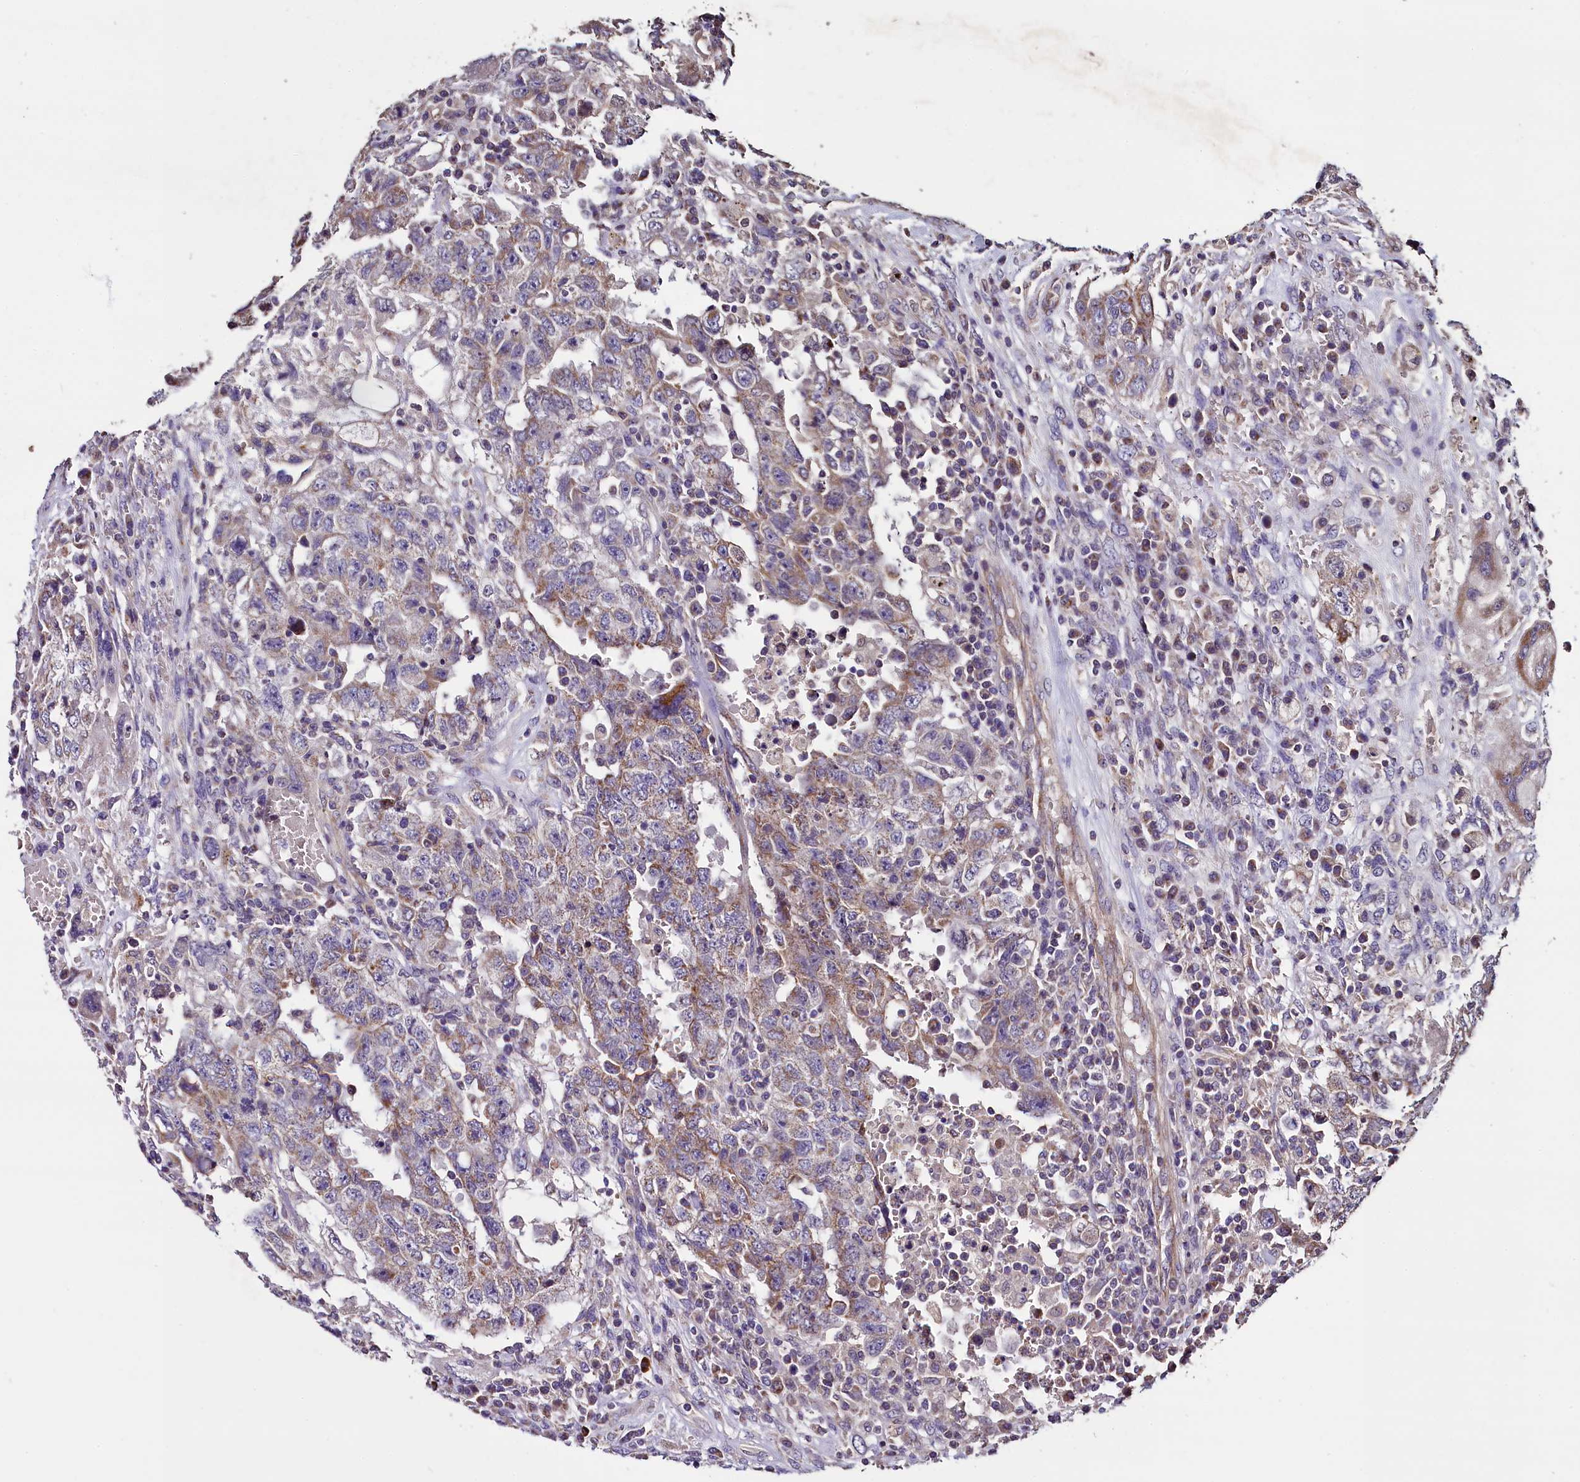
{"staining": {"intensity": "negative", "quantity": "none", "location": "none"}, "tissue": "testis cancer", "cell_type": "Tumor cells", "image_type": "cancer", "snomed": [{"axis": "morphology", "description": "Carcinoma, Embryonal, NOS"}, {"axis": "topography", "description": "Testis"}], "caption": "The photomicrograph exhibits no significant positivity in tumor cells of testis cancer (embryonal carcinoma).", "gene": "COQ9", "patient": {"sex": "male", "age": 26}}